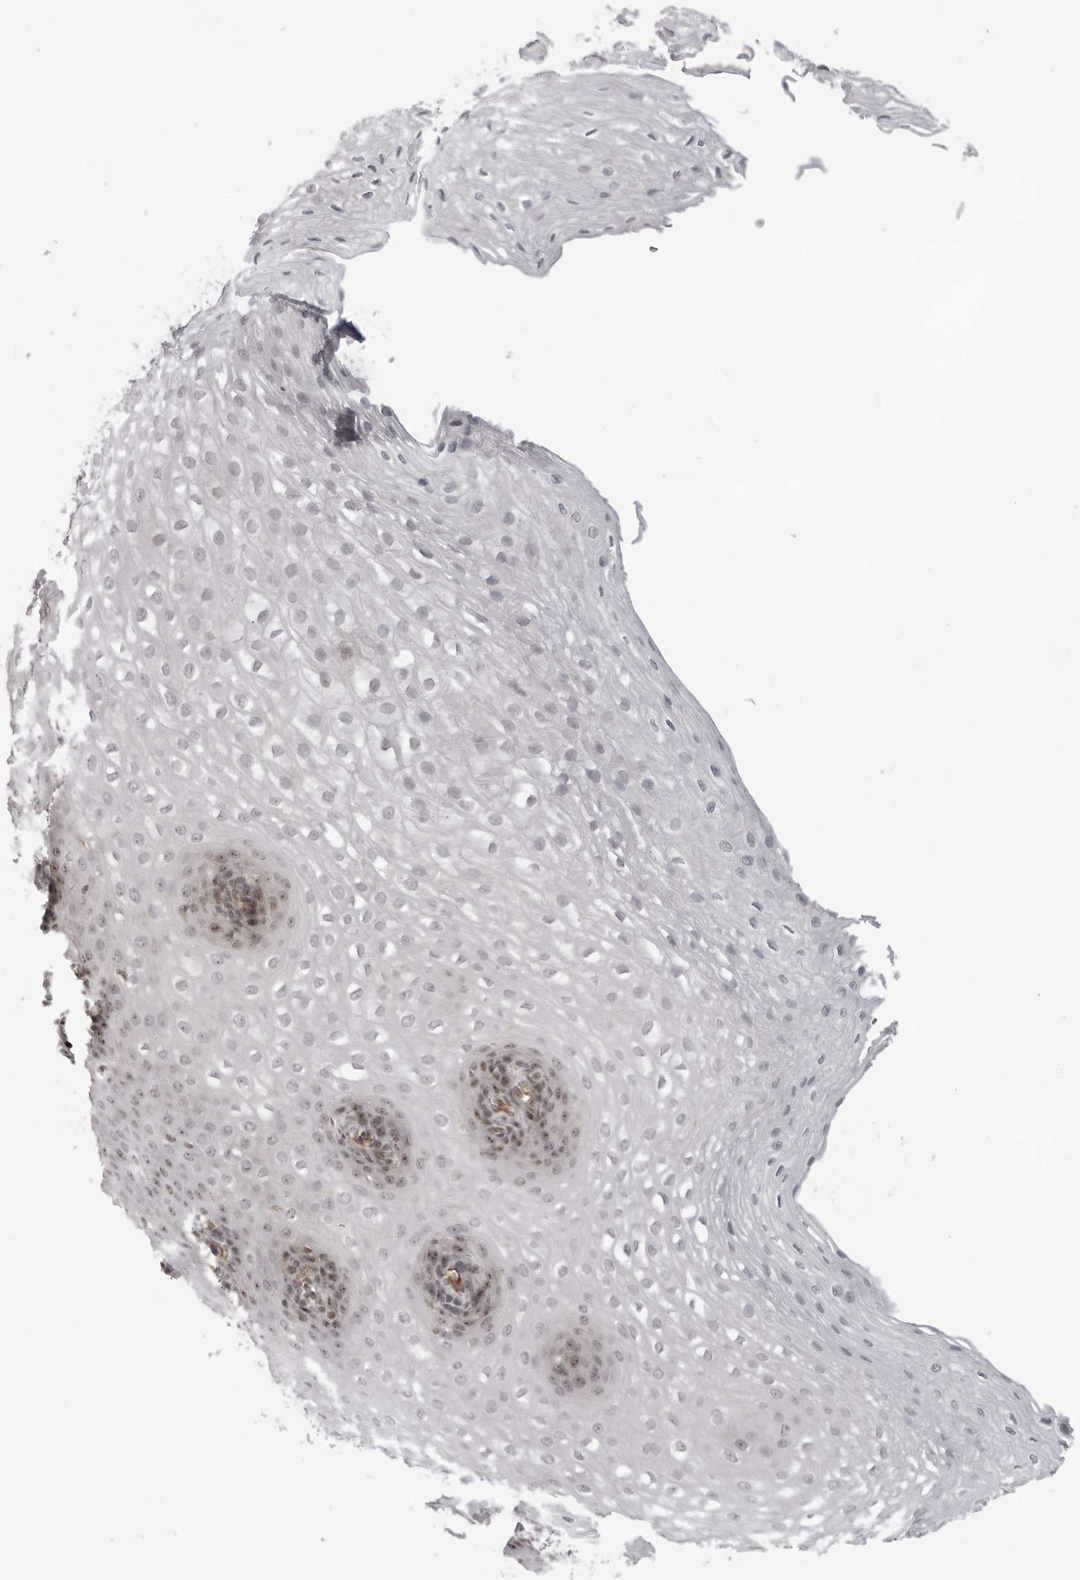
{"staining": {"intensity": "moderate", "quantity": "<25%", "location": "nuclear"}, "tissue": "esophagus", "cell_type": "Squamous epithelial cells", "image_type": "normal", "snomed": [{"axis": "morphology", "description": "Normal tissue, NOS"}, {"axis": "topography", "description": "Esophagus"}], "caption": "Approximately <25% of squamous epithelial cells in normal esophagus show moderate nuclear protein expression as visualized by brown immunohistochemical staining.", "gene": "TUT4", "patient": {"sex": "female", "age": 66}}